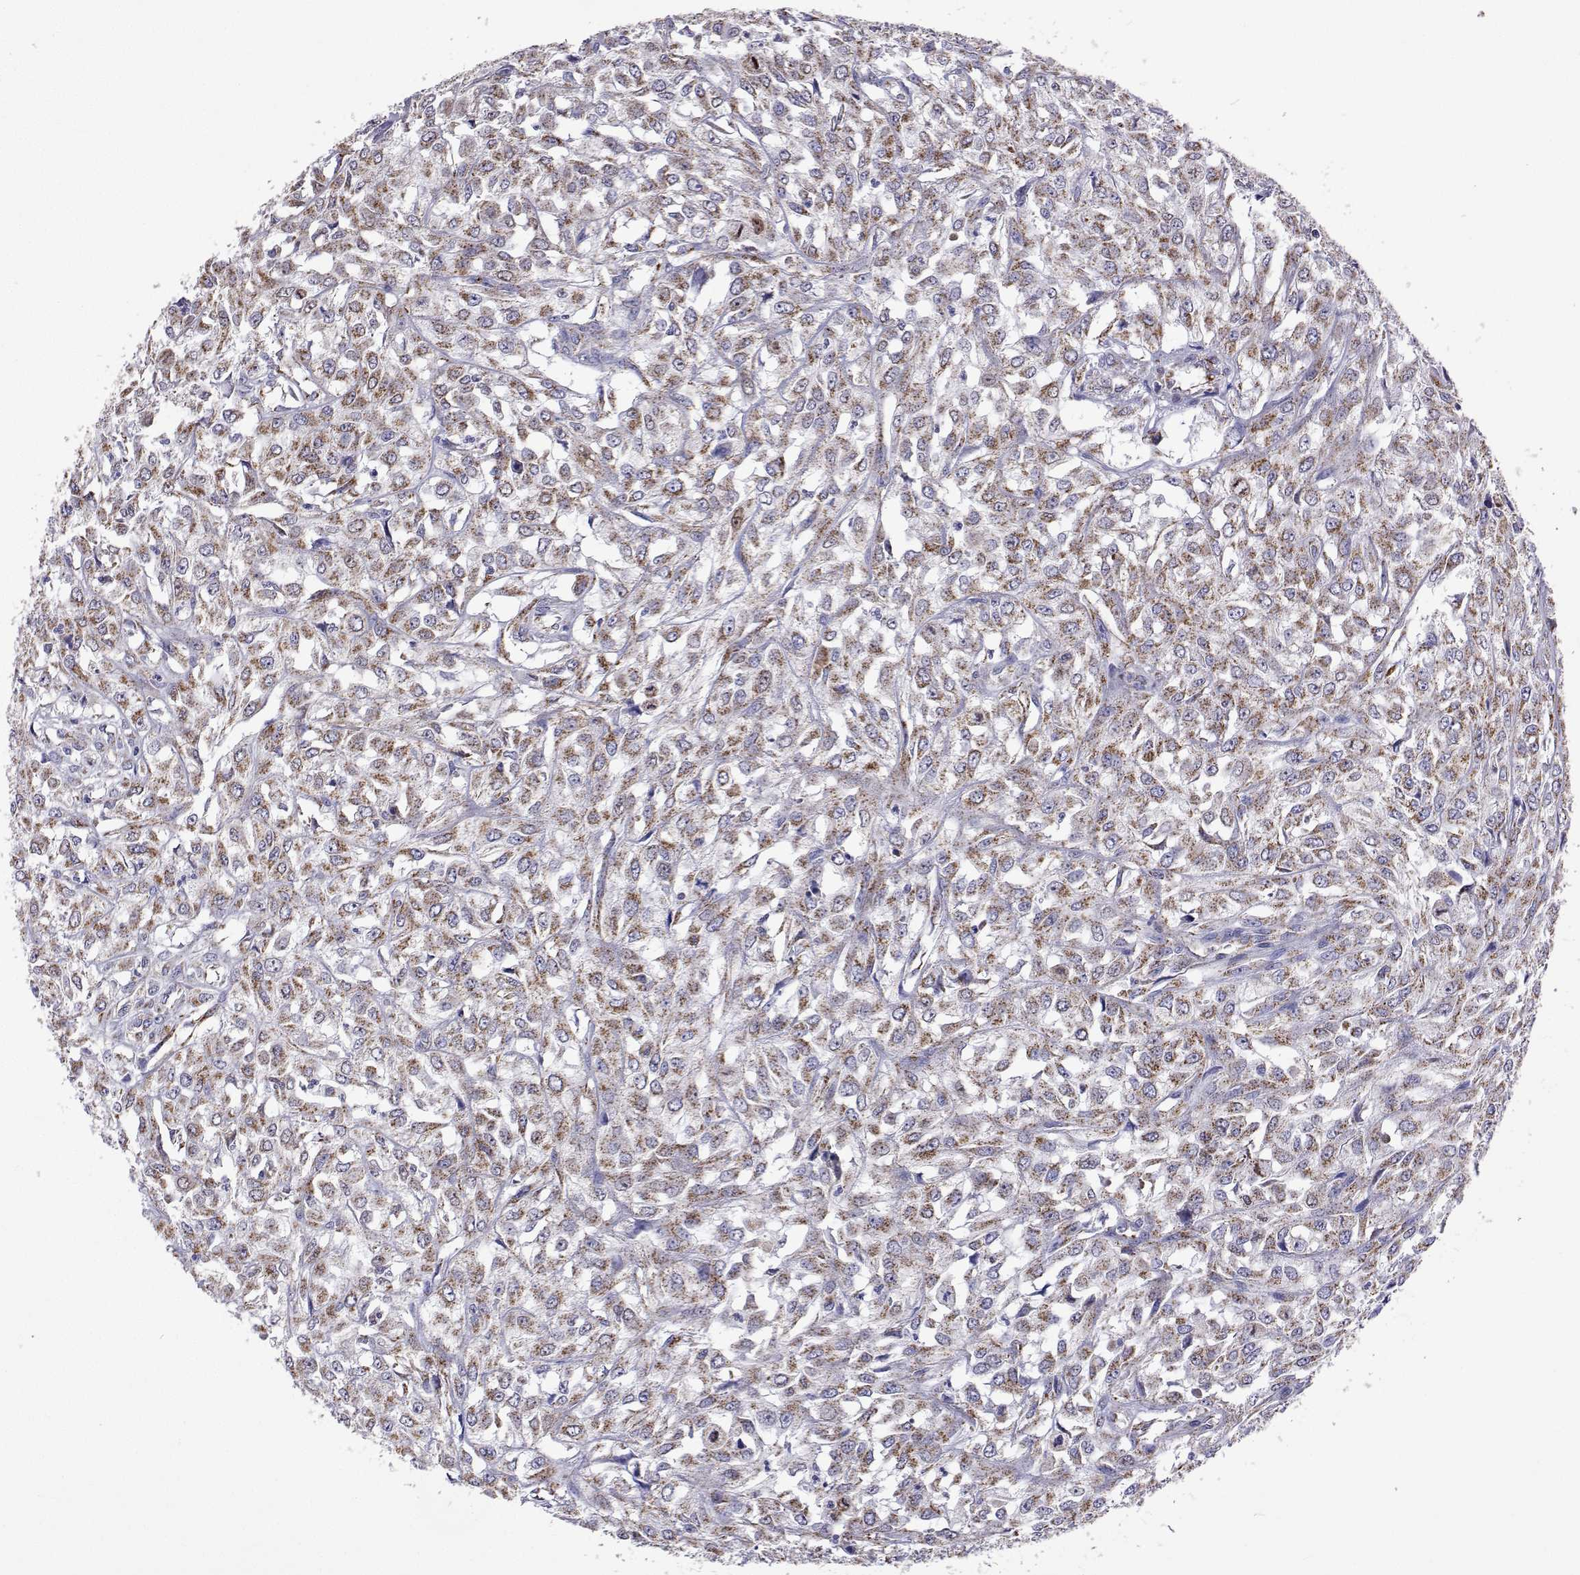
{"staining": {"intensity": "moderate", "quantity": ">75%", "location": "cytoplasmic/membranous"}, "tissue": "urothelial cancer", "cell_type": "Tumor cells", "image_type": "cancer", "snomed": [{"axis": "morphology", "description": "Urothelial carcinoma, High grade"}, {"axis": "topography", "description": "Urinary bladder"}], "caption": "This is a micrograph of immunohistochemistry staining of urothelial carcinoma (high-grade), which shows moderate expression in the cytoplasmic/membranous of tumor cells.", "gene": "MCCC2", "patient": {"sex": "male", "age": 67}}